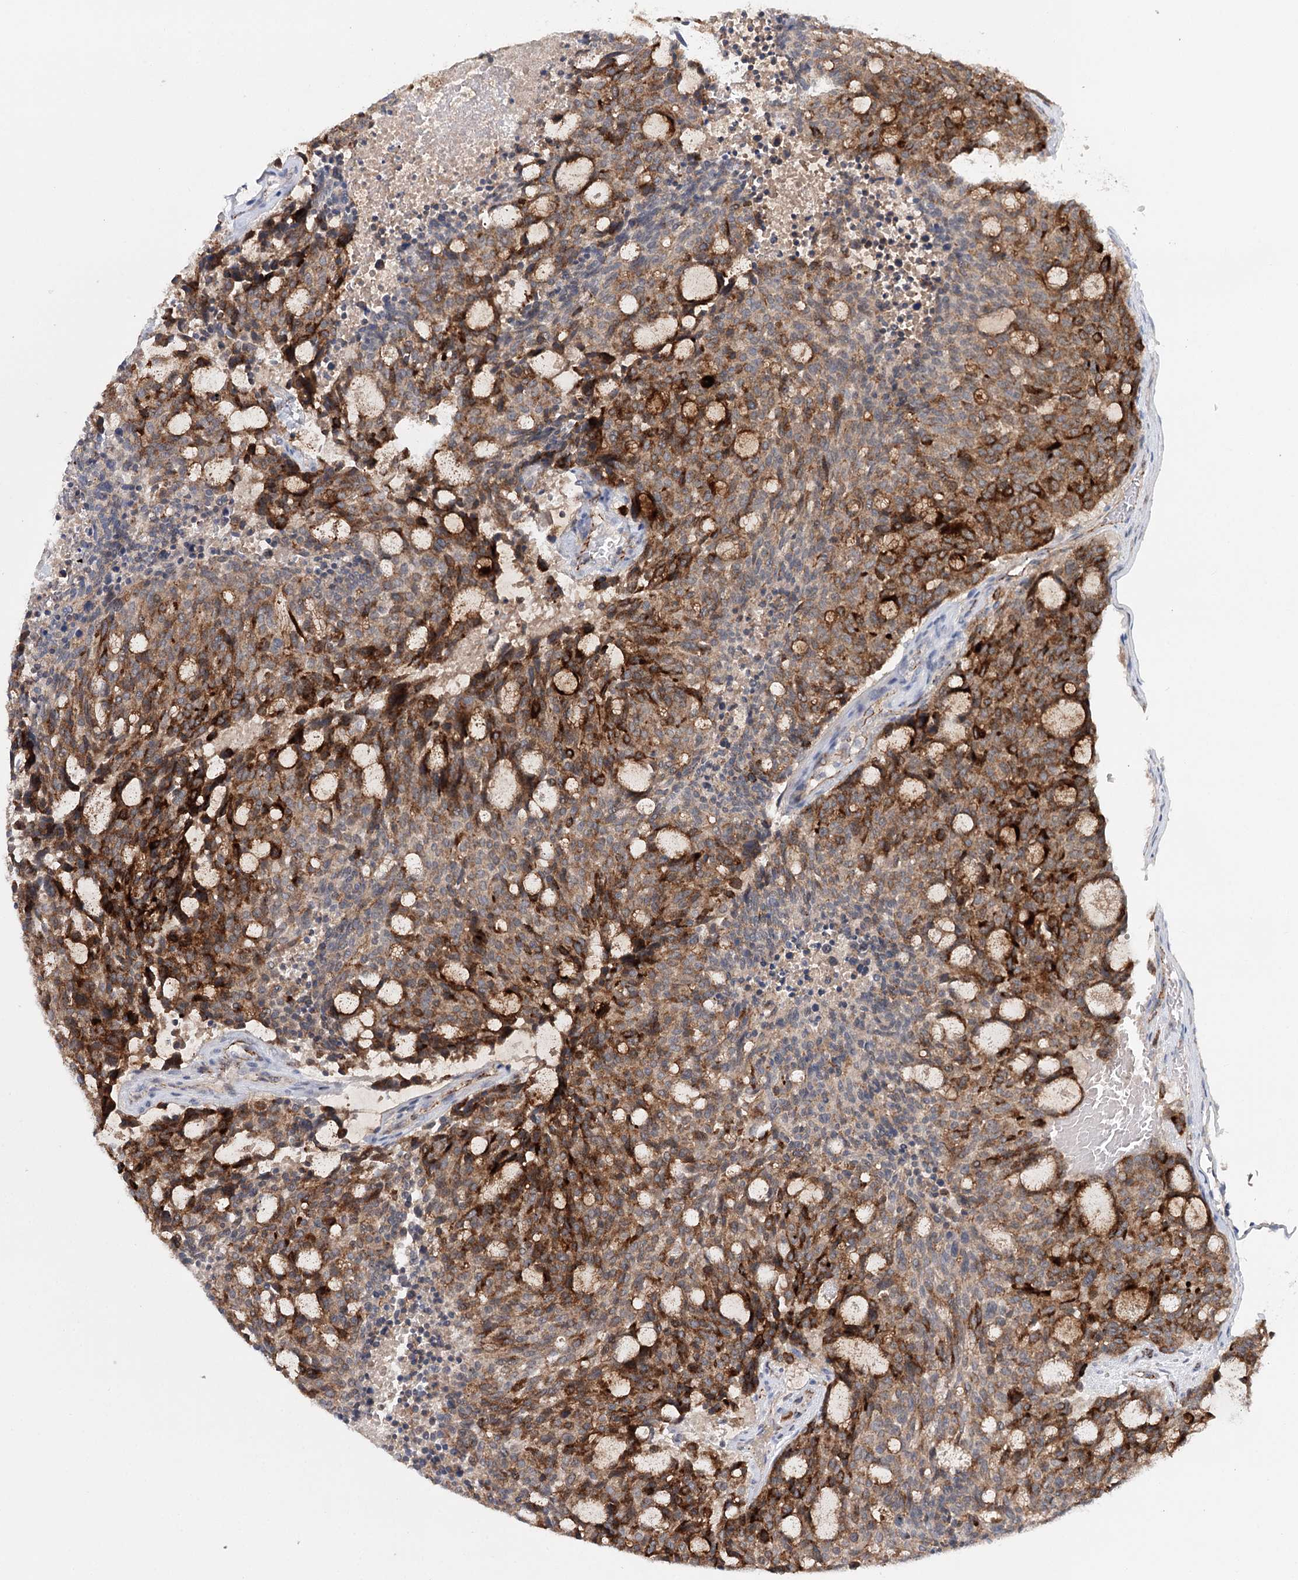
{"staining": {"intensity": "moderate", "quantity": ">75%", "location": "cytoplasmic/membranous"}, "tissue": "carcinoid", "cell_type": "Tumor cells", "image_type": "cancer", "snomed": [{"axis": "morphology", "description": "Carcinoid, malignant, NOS"}, {"axis": "topography", "description": "Pancreas"}], "caption": "Carcinoid tissue shows moderate cytoplasmic/membranous expression in approximately >75% of tumor cells, visualized by immunohistochemistry.", "gene": "PKP4", "patient": {"sex": "female", "age": 54}}